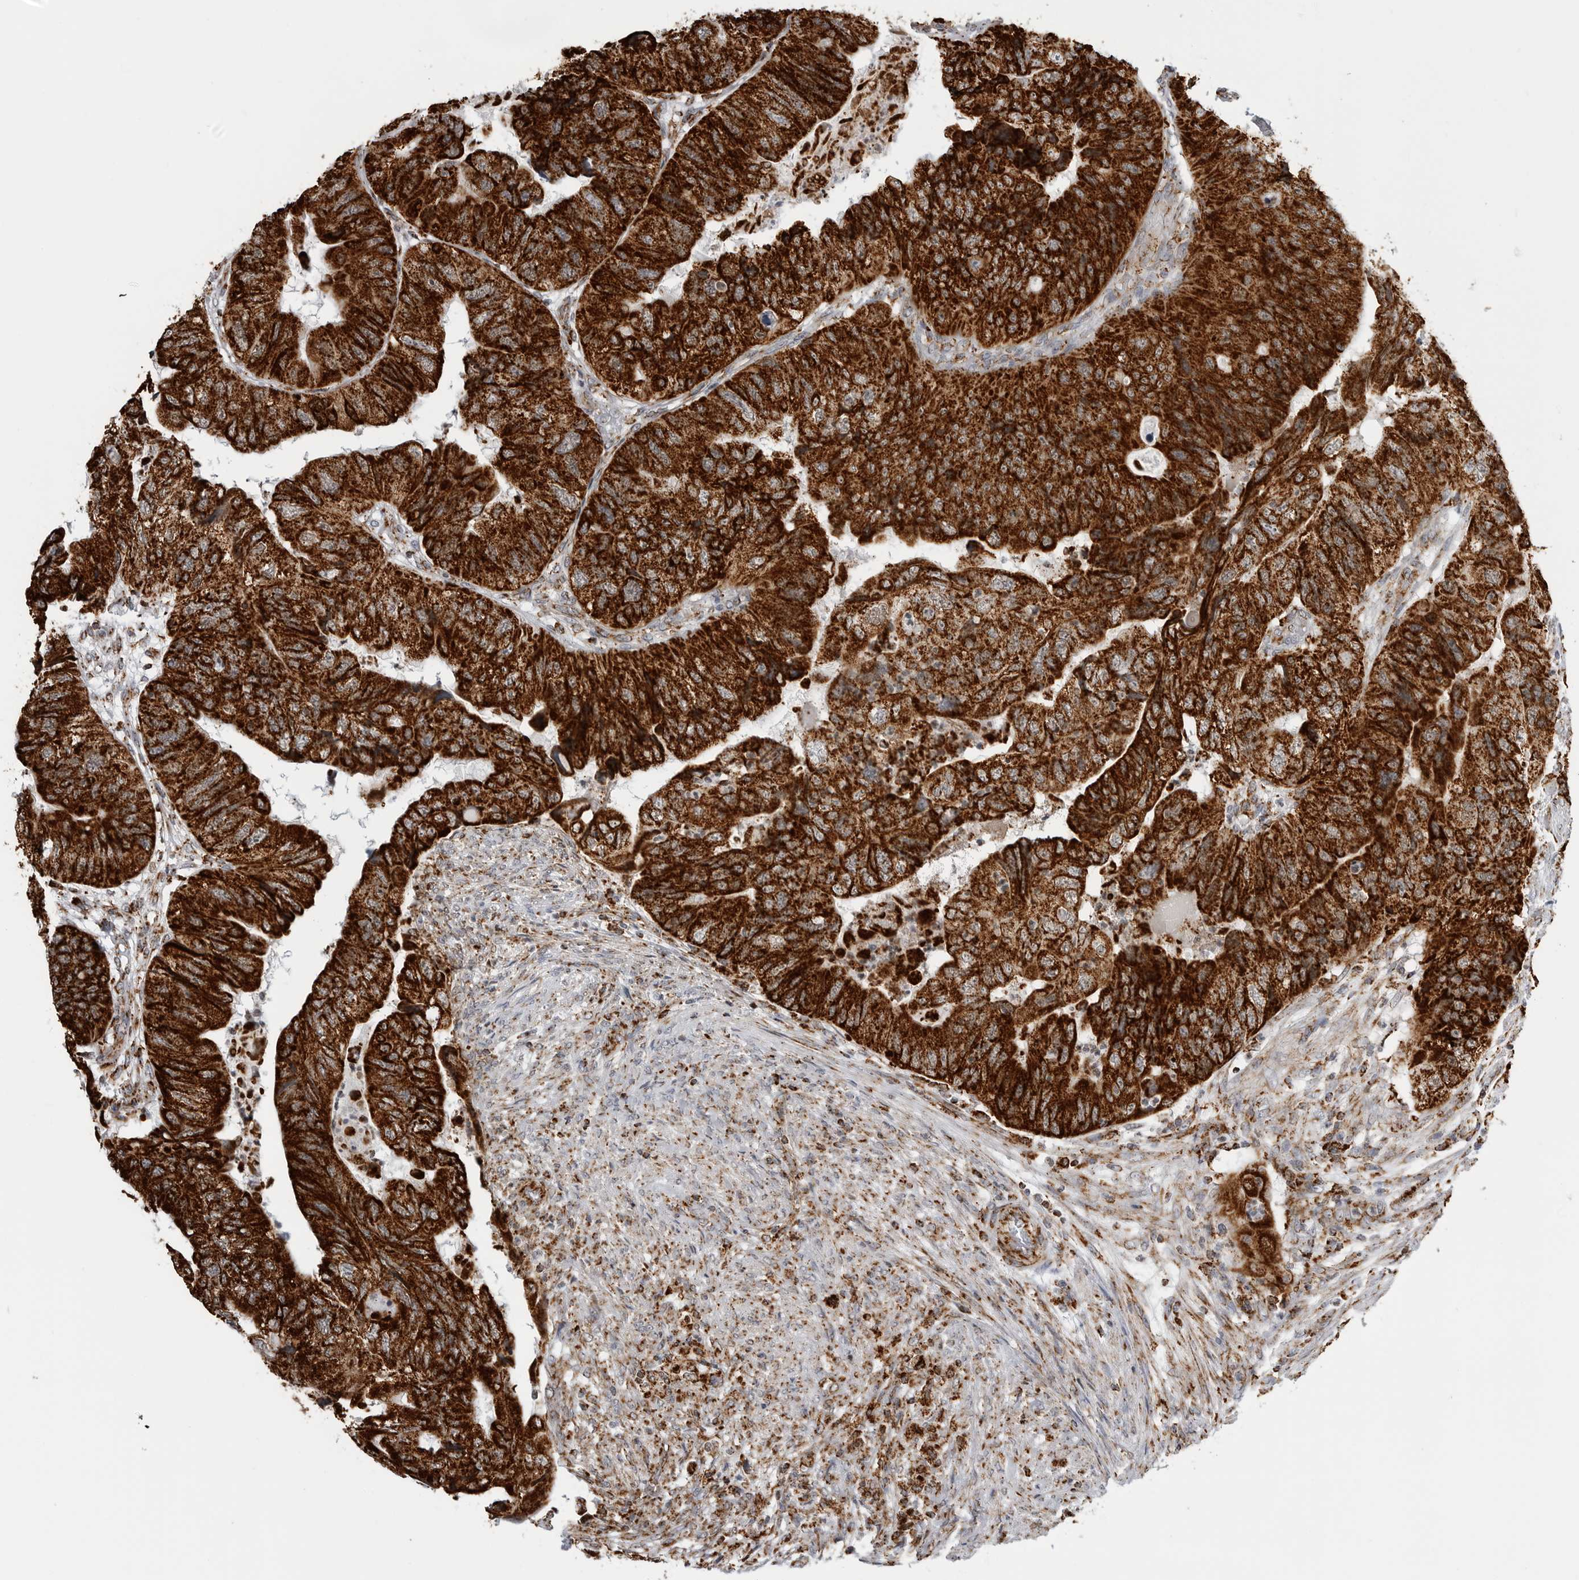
{"staining": {"intensity": "strong", "quantity": ">75%", "location": "cytoplasmic/membranous"}, "tissue": "colorectal cancer", "cell_type": "Tumor cells", "image_type": "cancer", "snomed": [{"axis": "morphology", "description": "Adenocarcinoma, NOS"}, {"axis": "topography", "description": "Rectum"}], "caption": "Adenocarcinoma (colorectal) tissue shows strong cytoplasmic/membranous staining in approximately >75% of tumor cells", "gene": "COX5A", "patient": {"sex": "male", "age": 63}}